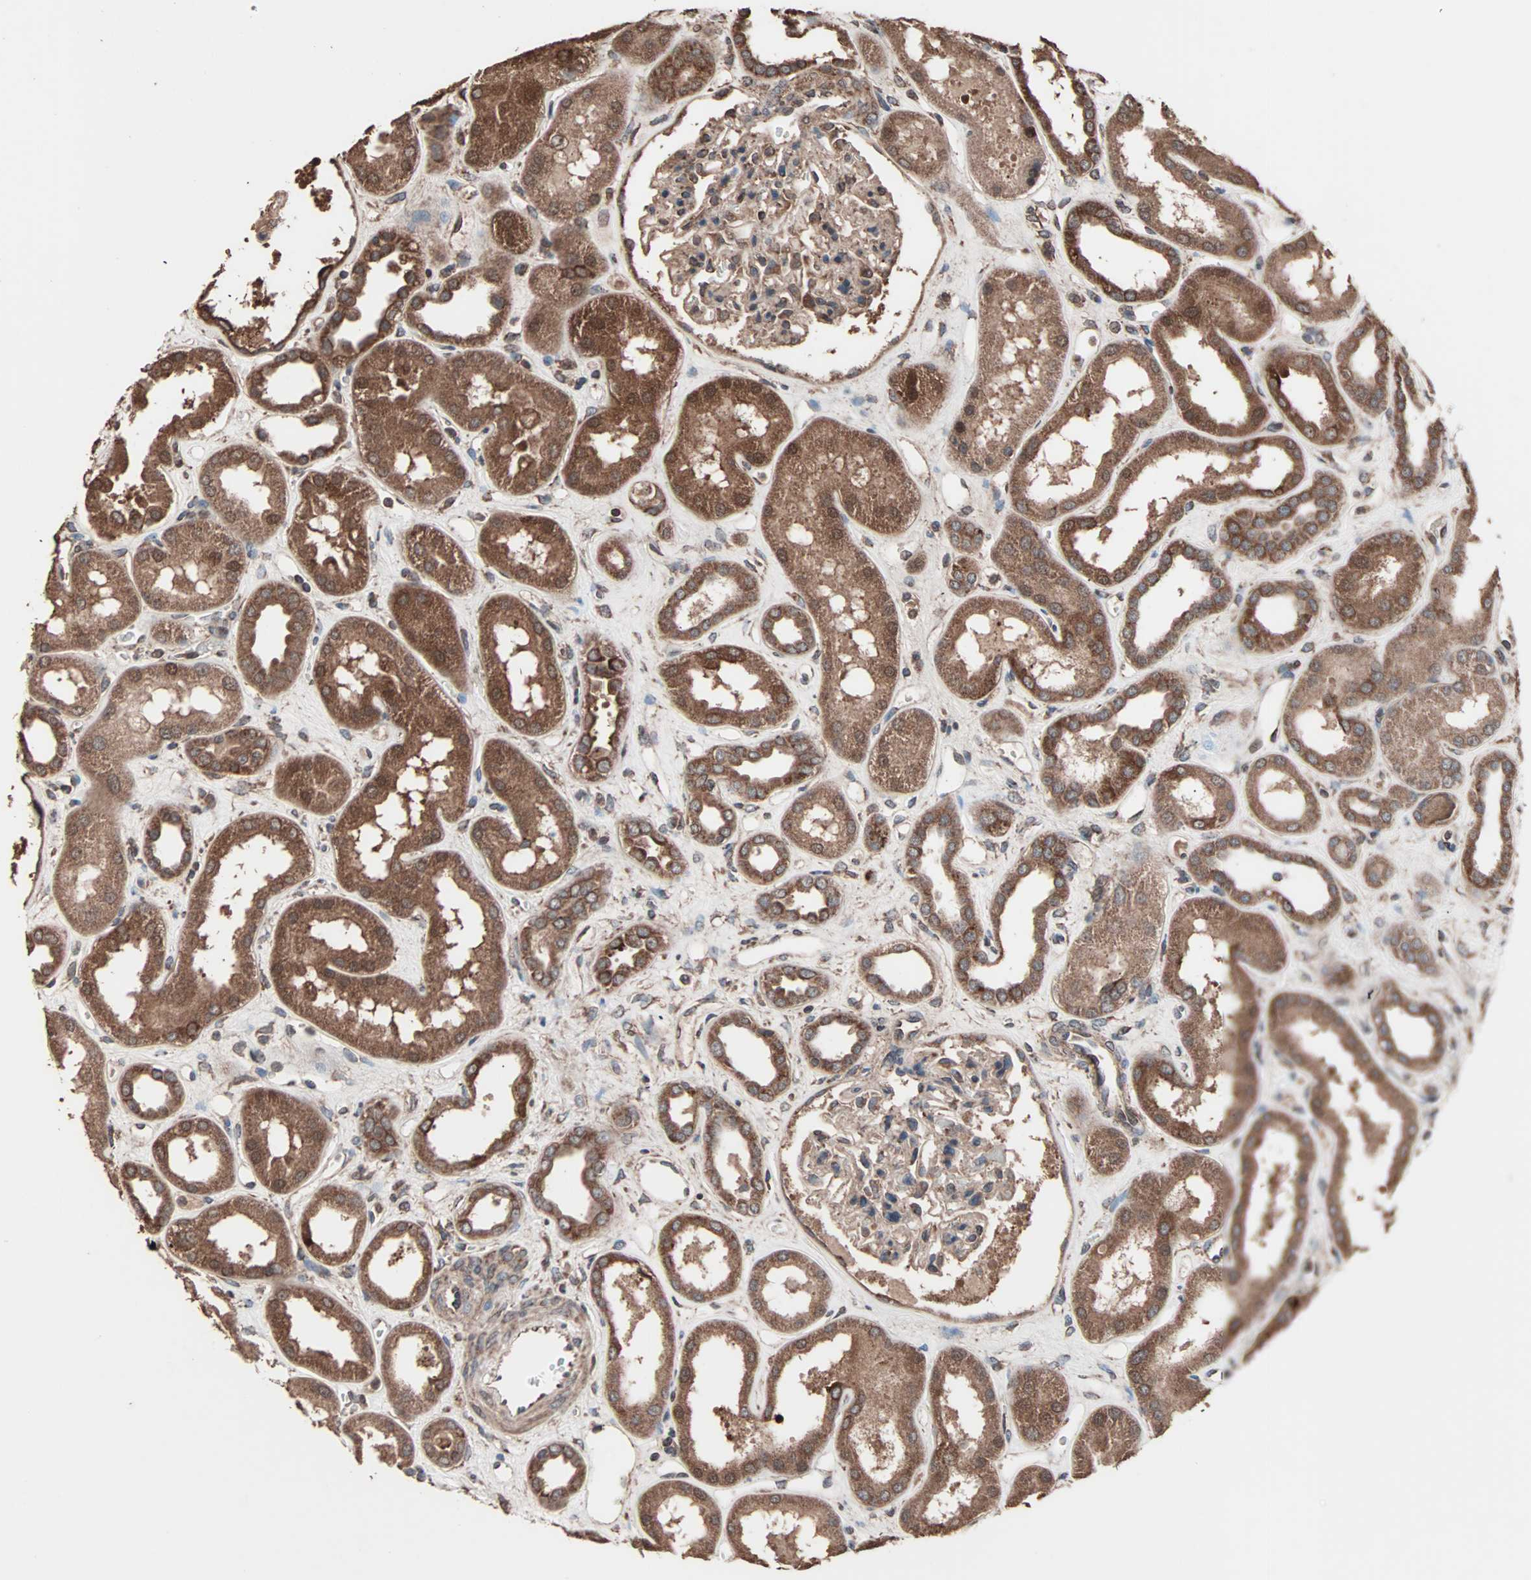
{"staining": {"intensity": "weak", "quantity": "25%-75%", "location": "cytoplasmic/membranous"}, "tissue": "kidney", "cell_type": "Cells in glomeruli", "image_type": "normal", "snomed": [{"axis": "morphology", "description": "Normal tissue, NOS"}, {"axis": "topography", "description": "Kidney"}], "caption": "Immunohistochemistry photomicrograph of benign kidney: kidney stained using immunohistochemistry (IHC) shows low levels of weak protein expression localized specifically in the cytoplasmic/membranous of cells in glomeruli, appearing as a cytoplasmic/membranous brown color.", "gene": "MRPL2", "patient": {"sex": "male", "age": 59}}